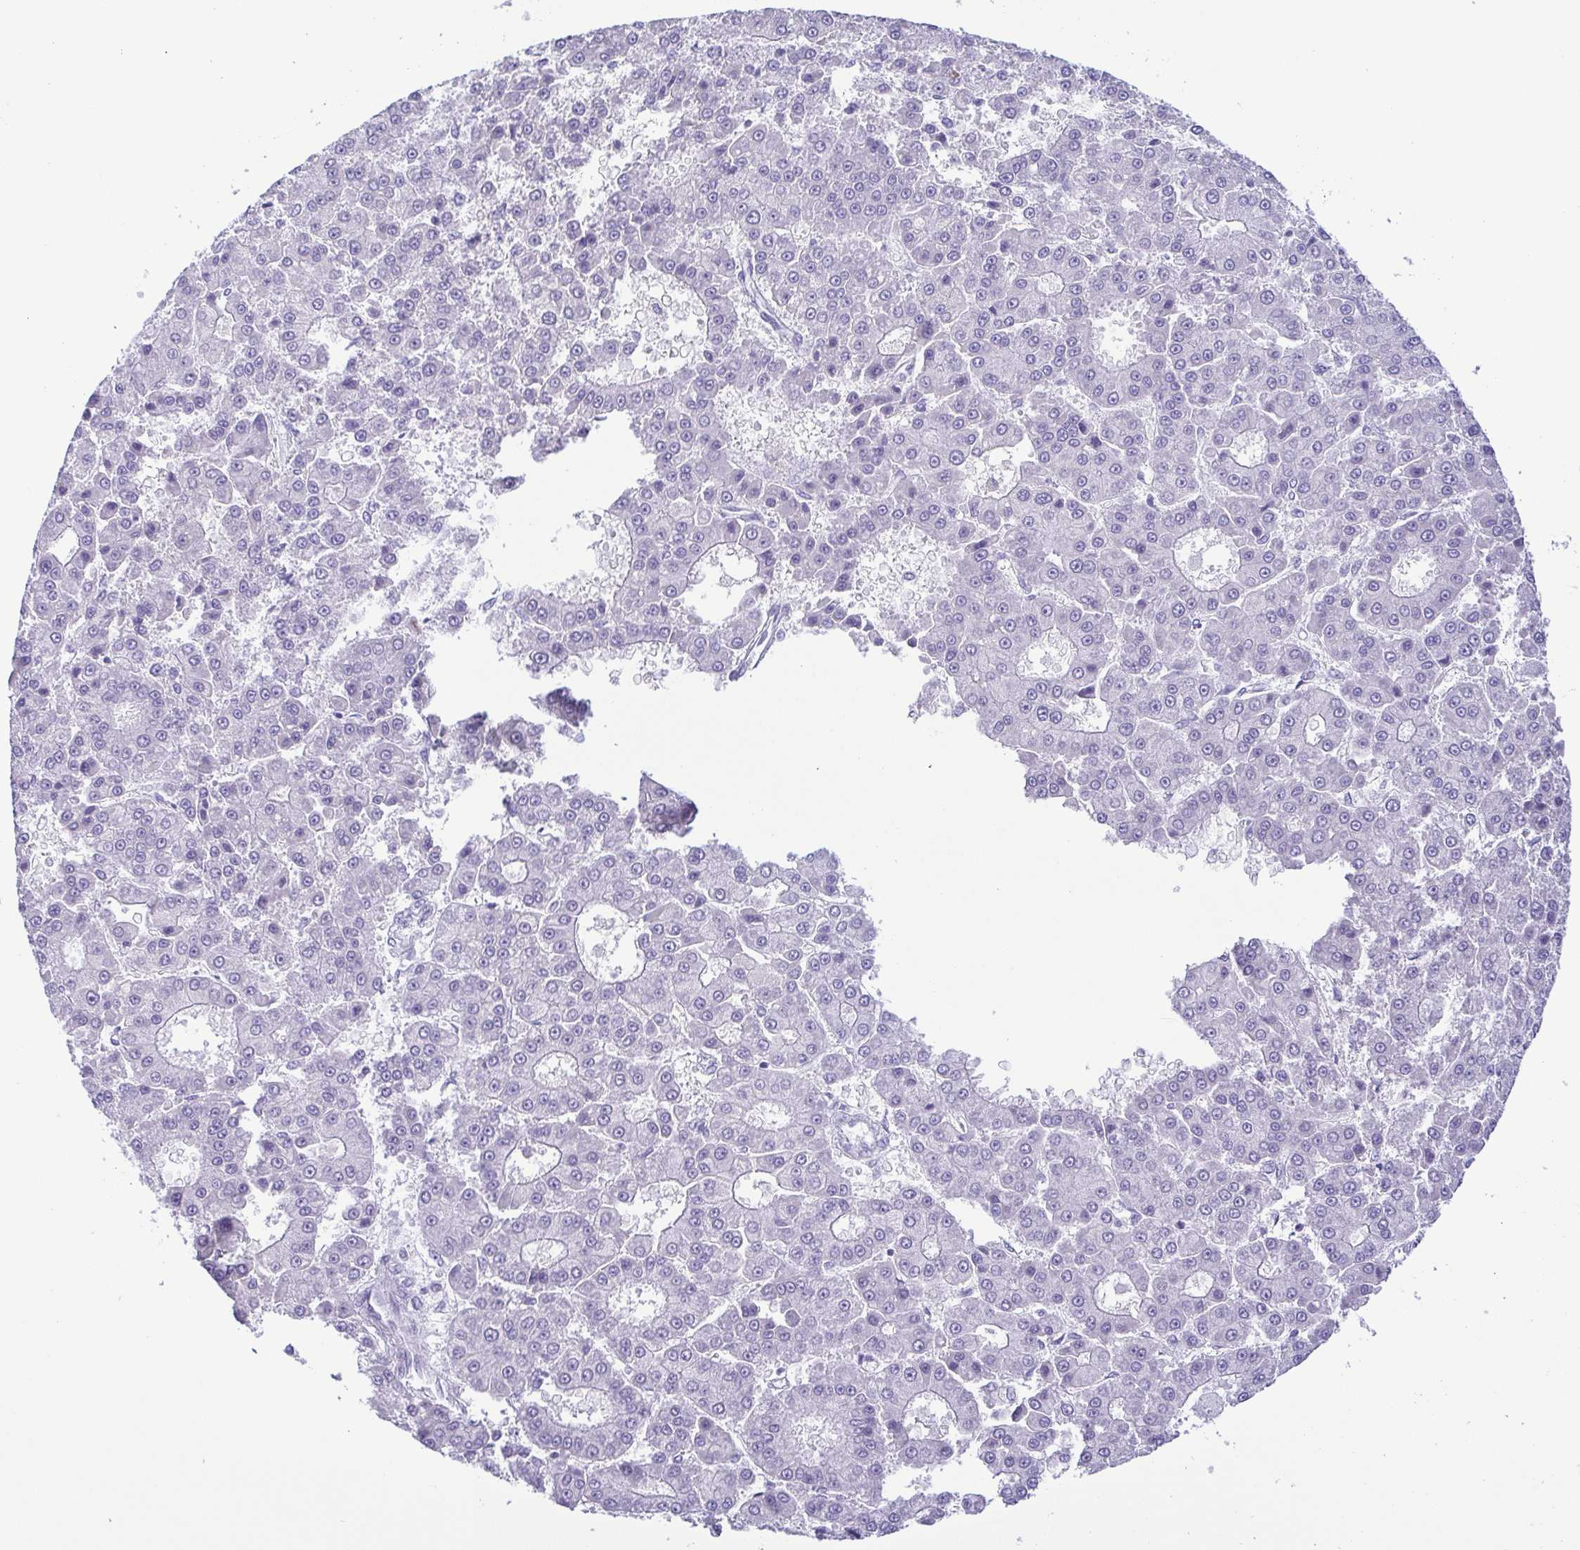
{"staining": {"intensity": "negative", "quantity": "none", "location": "none"}, "tissue": "liver cancer", "cell_type": "Tumor cells", "image_type": "cancer", "snomed": [{"axis": "morphology", "description": "Carcinoma, Hepatocellular, NOS"}, {"axis": "topography", "description": "Liver"}], "caption": "Immunohistochemical staining of hepatocellular carcinoma (liver) exhibits no significant staining in tumor cells.", "gene": "MYL7", "patient": {"sex": "male", "age": 70}}